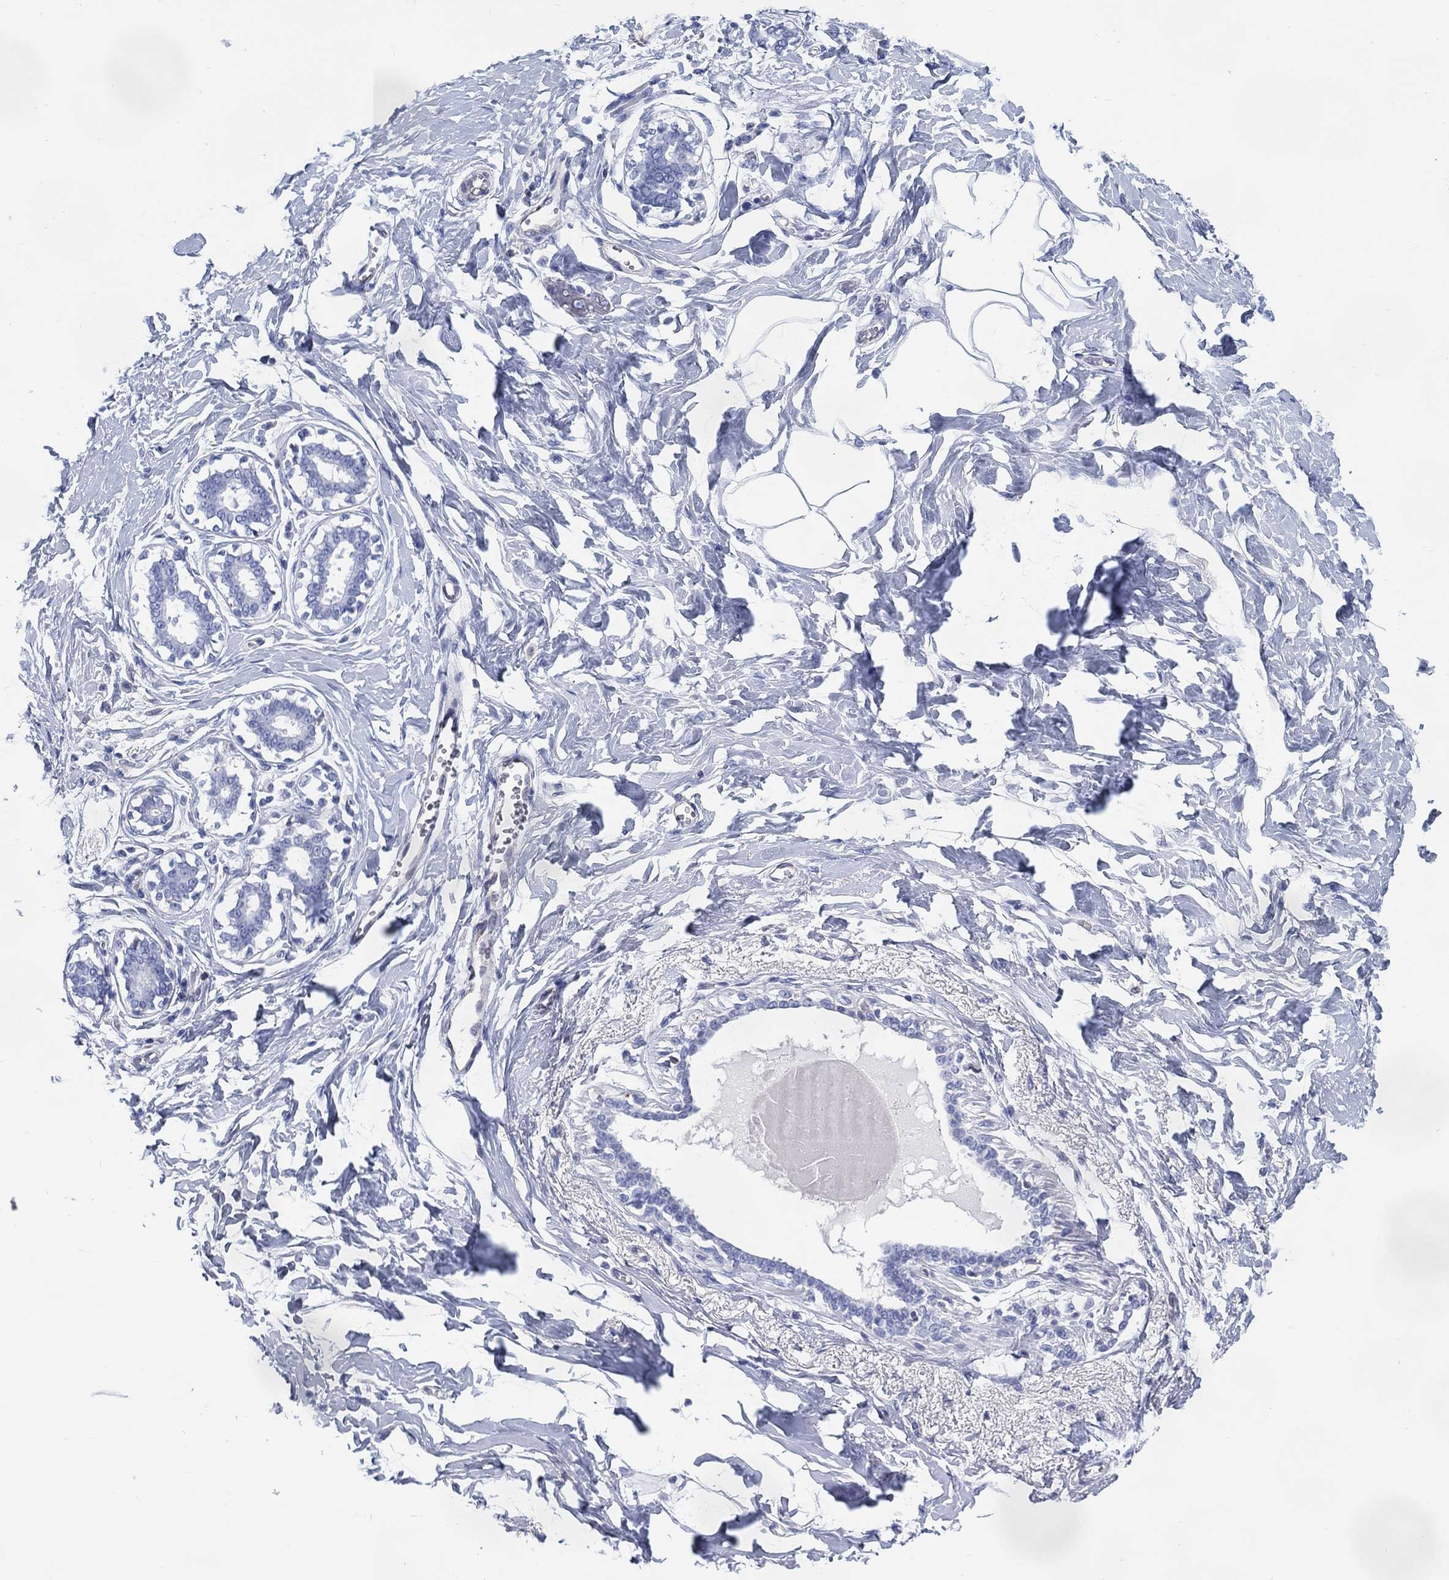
{"staining": {"intensity": "negative", "quantity": "none", "location": "none"}, "tissue": "breast", "cell_type": "Adipocytes", "image_type": "normal", "snomed": [{"axis": "morphology", "description": "Normal tissue, NOS"}, {"axis": "morphology", "description": "Lobular carcinoma, in situ"}, {"axis": "topography", "description": "Breast"}], "caption": "The image demonstrates no significant staining in adipocytes of breast. The staining was performed using DAB to visualize the protein expression in brown, while the nuclei were stained in blue with hematoxylin (Magnification: 20x).", "gene": "DDI1", "patient": {"sex": "female", "age": 35}}